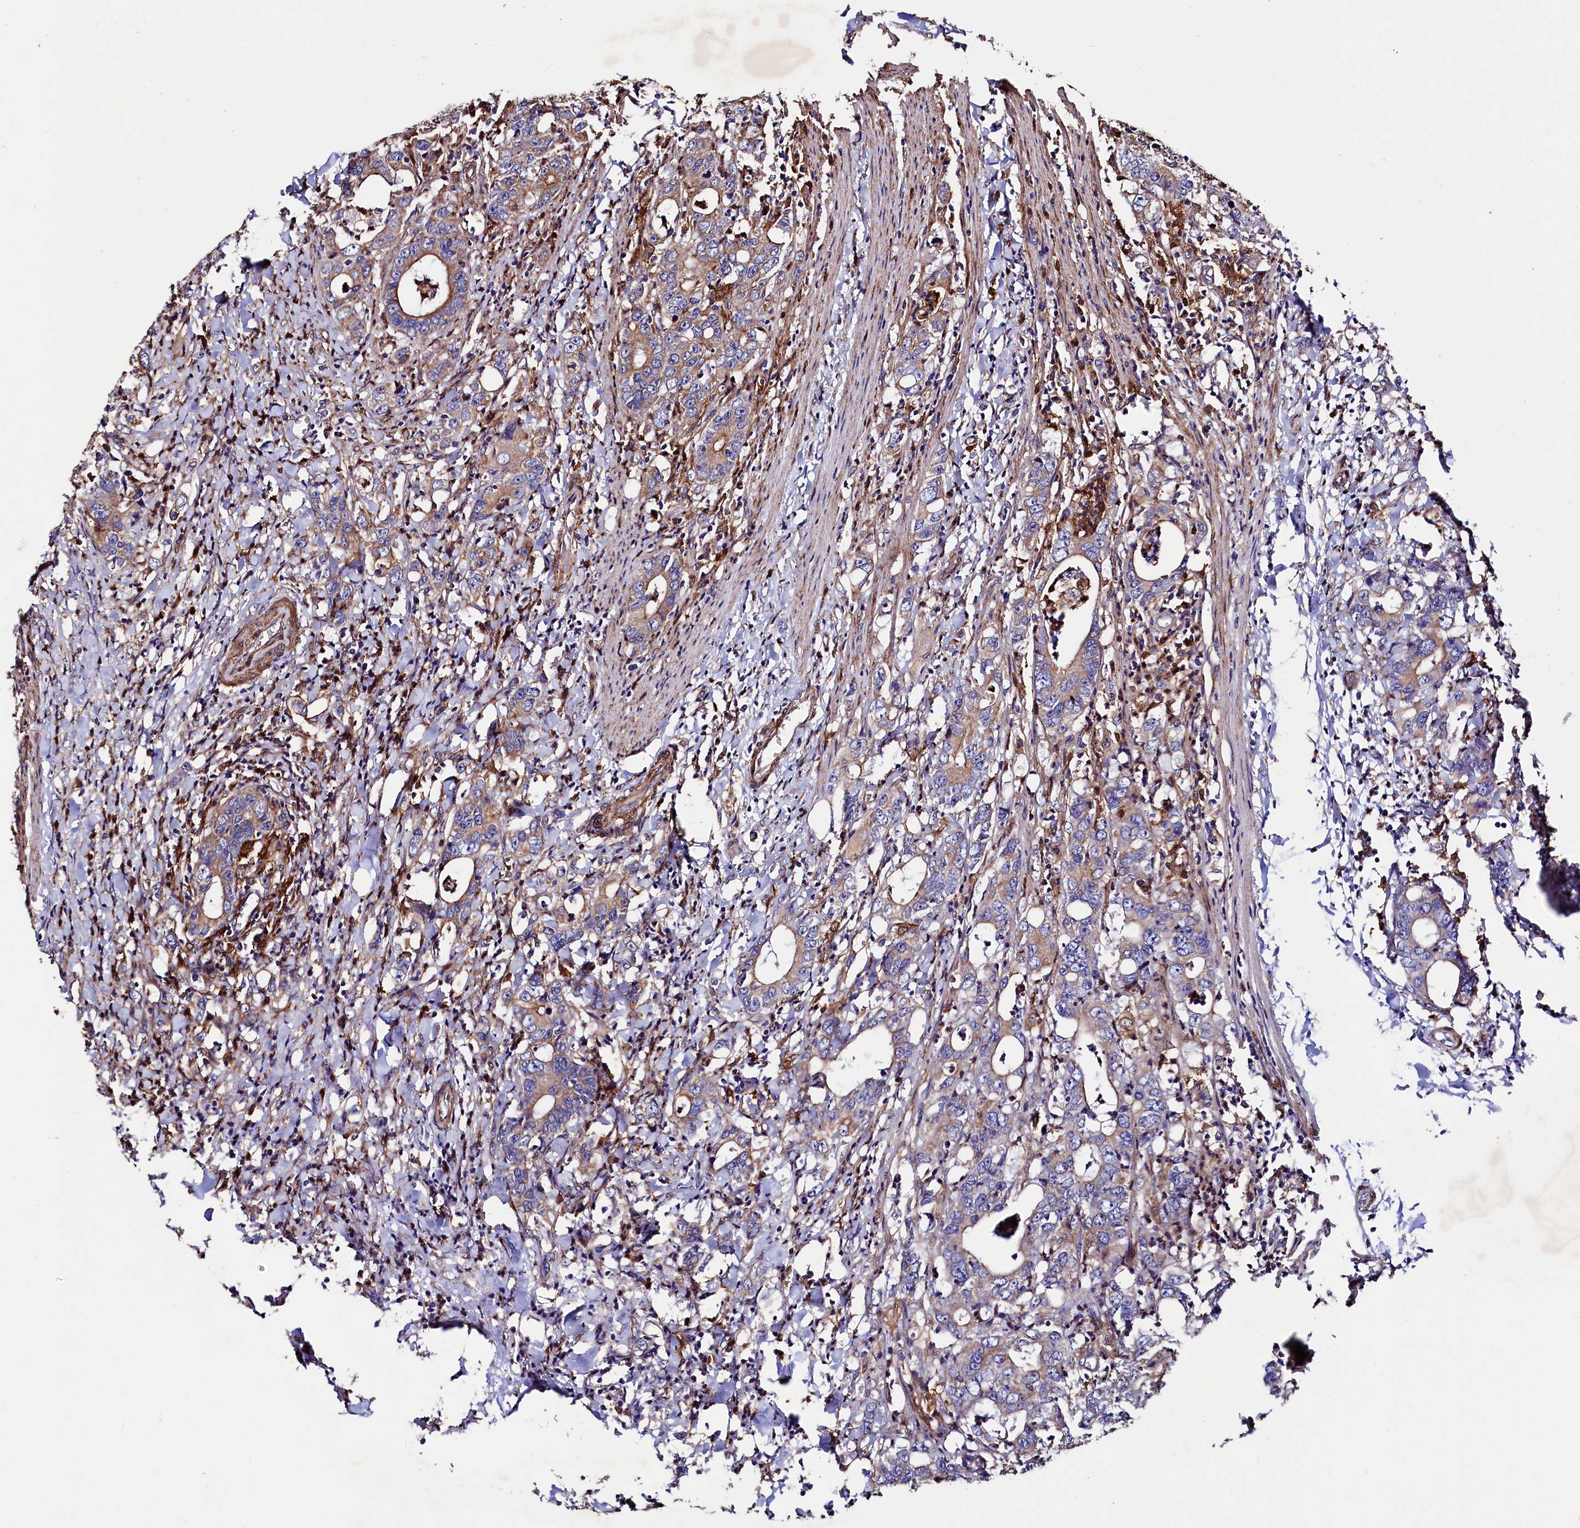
{"staining": {"intensity": "moderate", "quantity": ">75%", "location": "cytoplasmic/membranous"}, "tissue": "colorectal cancer", "cell_type": "Tumor cells", "image_type": "cancer", "snomed": [{"axis": "morphology", "description": "Adenocarcinoma, NOS"}, {"axis": "topography", "description": "Colon"}], "caption": "Human adenocarcinoma (colorectal) stained for a protein (brown) reveals moderate cytoplasmic/membranous positive positivity in about >75% of tumor cells.", "gene": "STAMBPL1", "patient": {"sex": "female", "age": 75}}